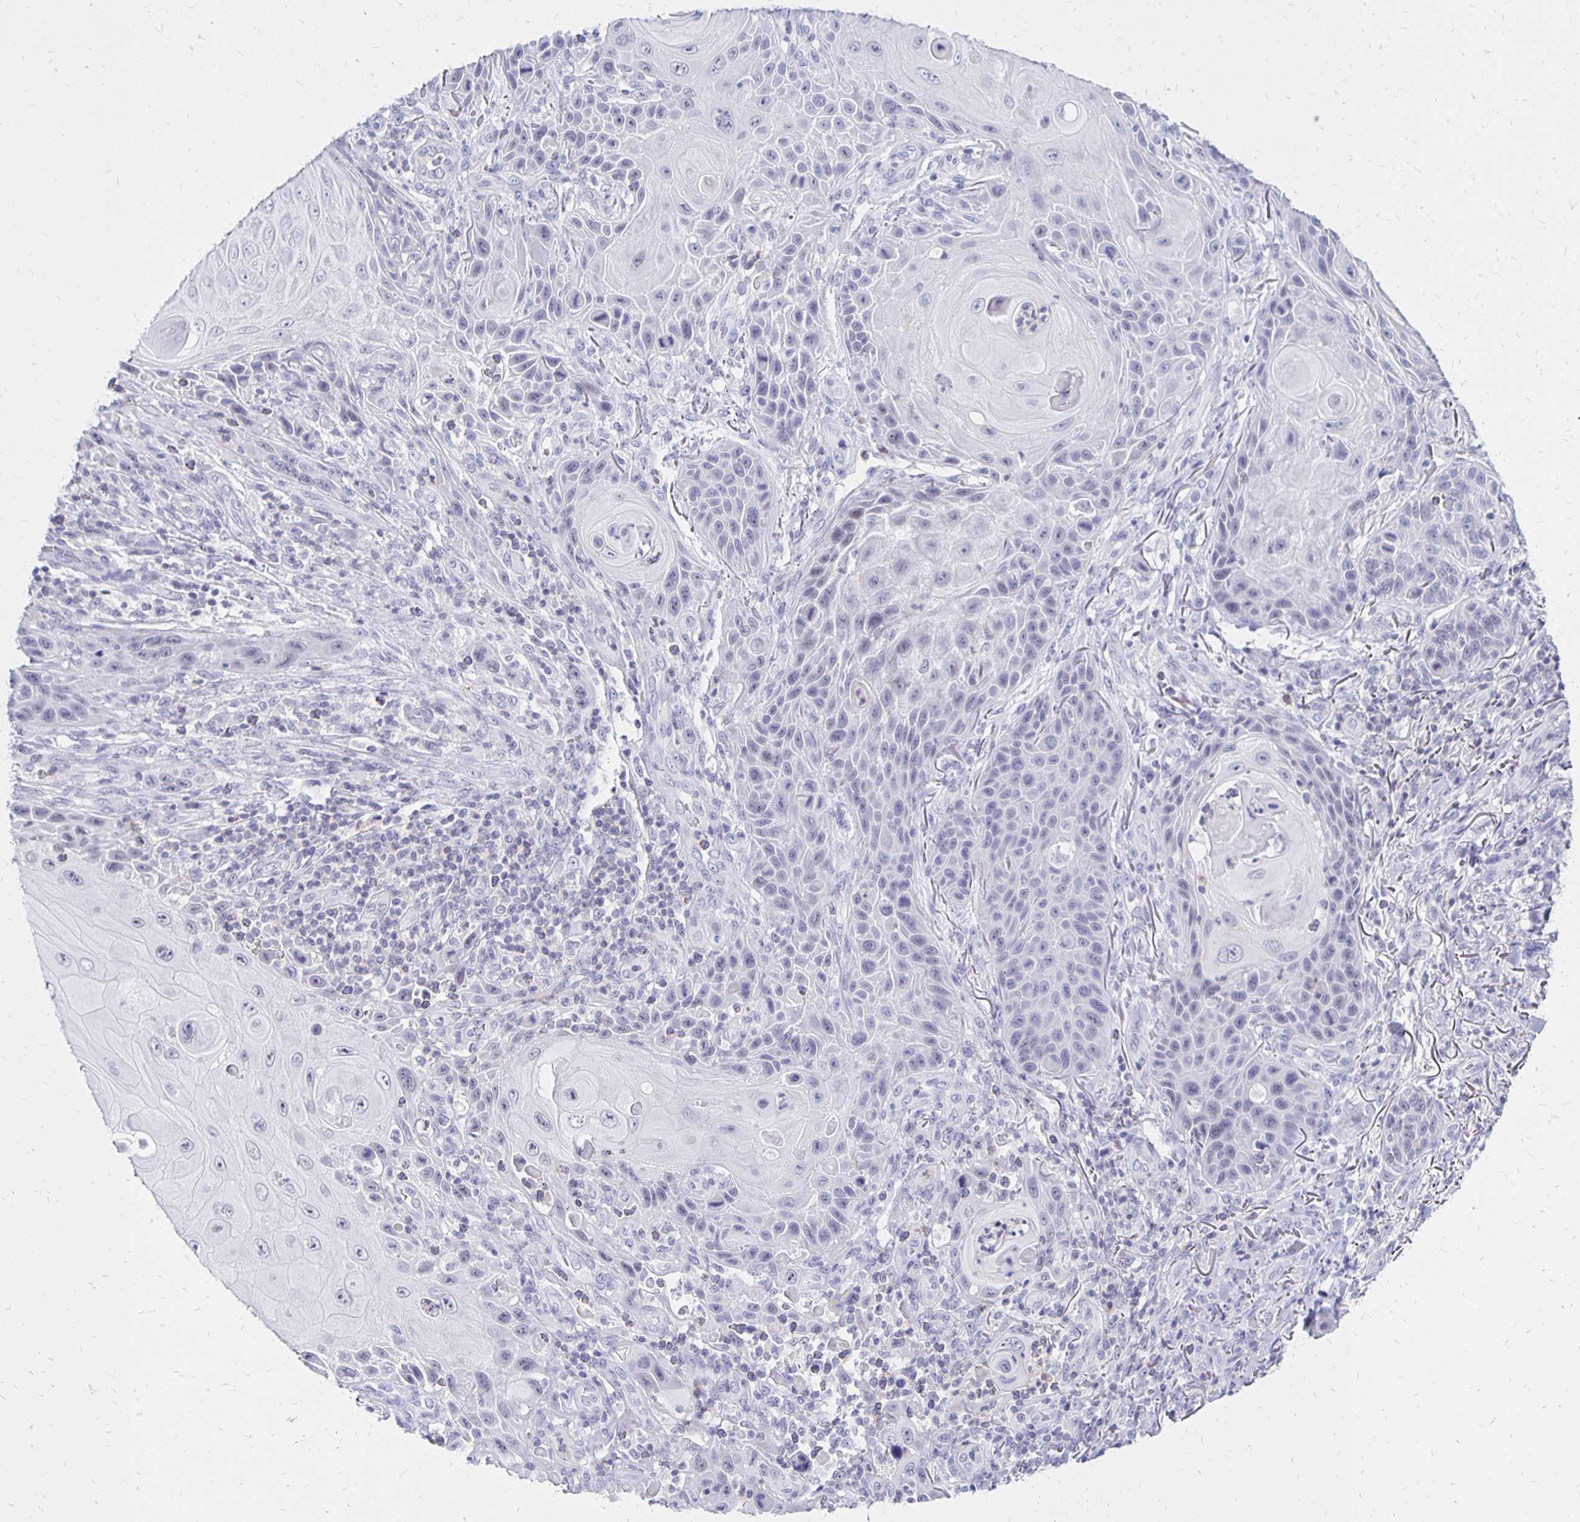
{"staining": {"intensity": "negative", "quantity": "none", "location": "none"}, "tissue": "skin cancer", "cell_type": "Tumor cells", "image_type": "cancer", "snomed": [{"axis": "morphology", "description": "Squamous cell carcinoma, NOS"}, {"axis": "topography", "description": "Skin"}], "caption": "High power microscopy image of an immunohistochemistry image of skin squamous cell carcinoma, revealing no significant staining in tumor cells. The staining was performed using DAB (3,3'-diaminobenzidine) to visualize the protein expression in brown, while the nuclei were stained in blue with hematoxylin (Magnification: 20x).", "gene": "SYT2", "patient": {"sex": "female", "age": 94}}